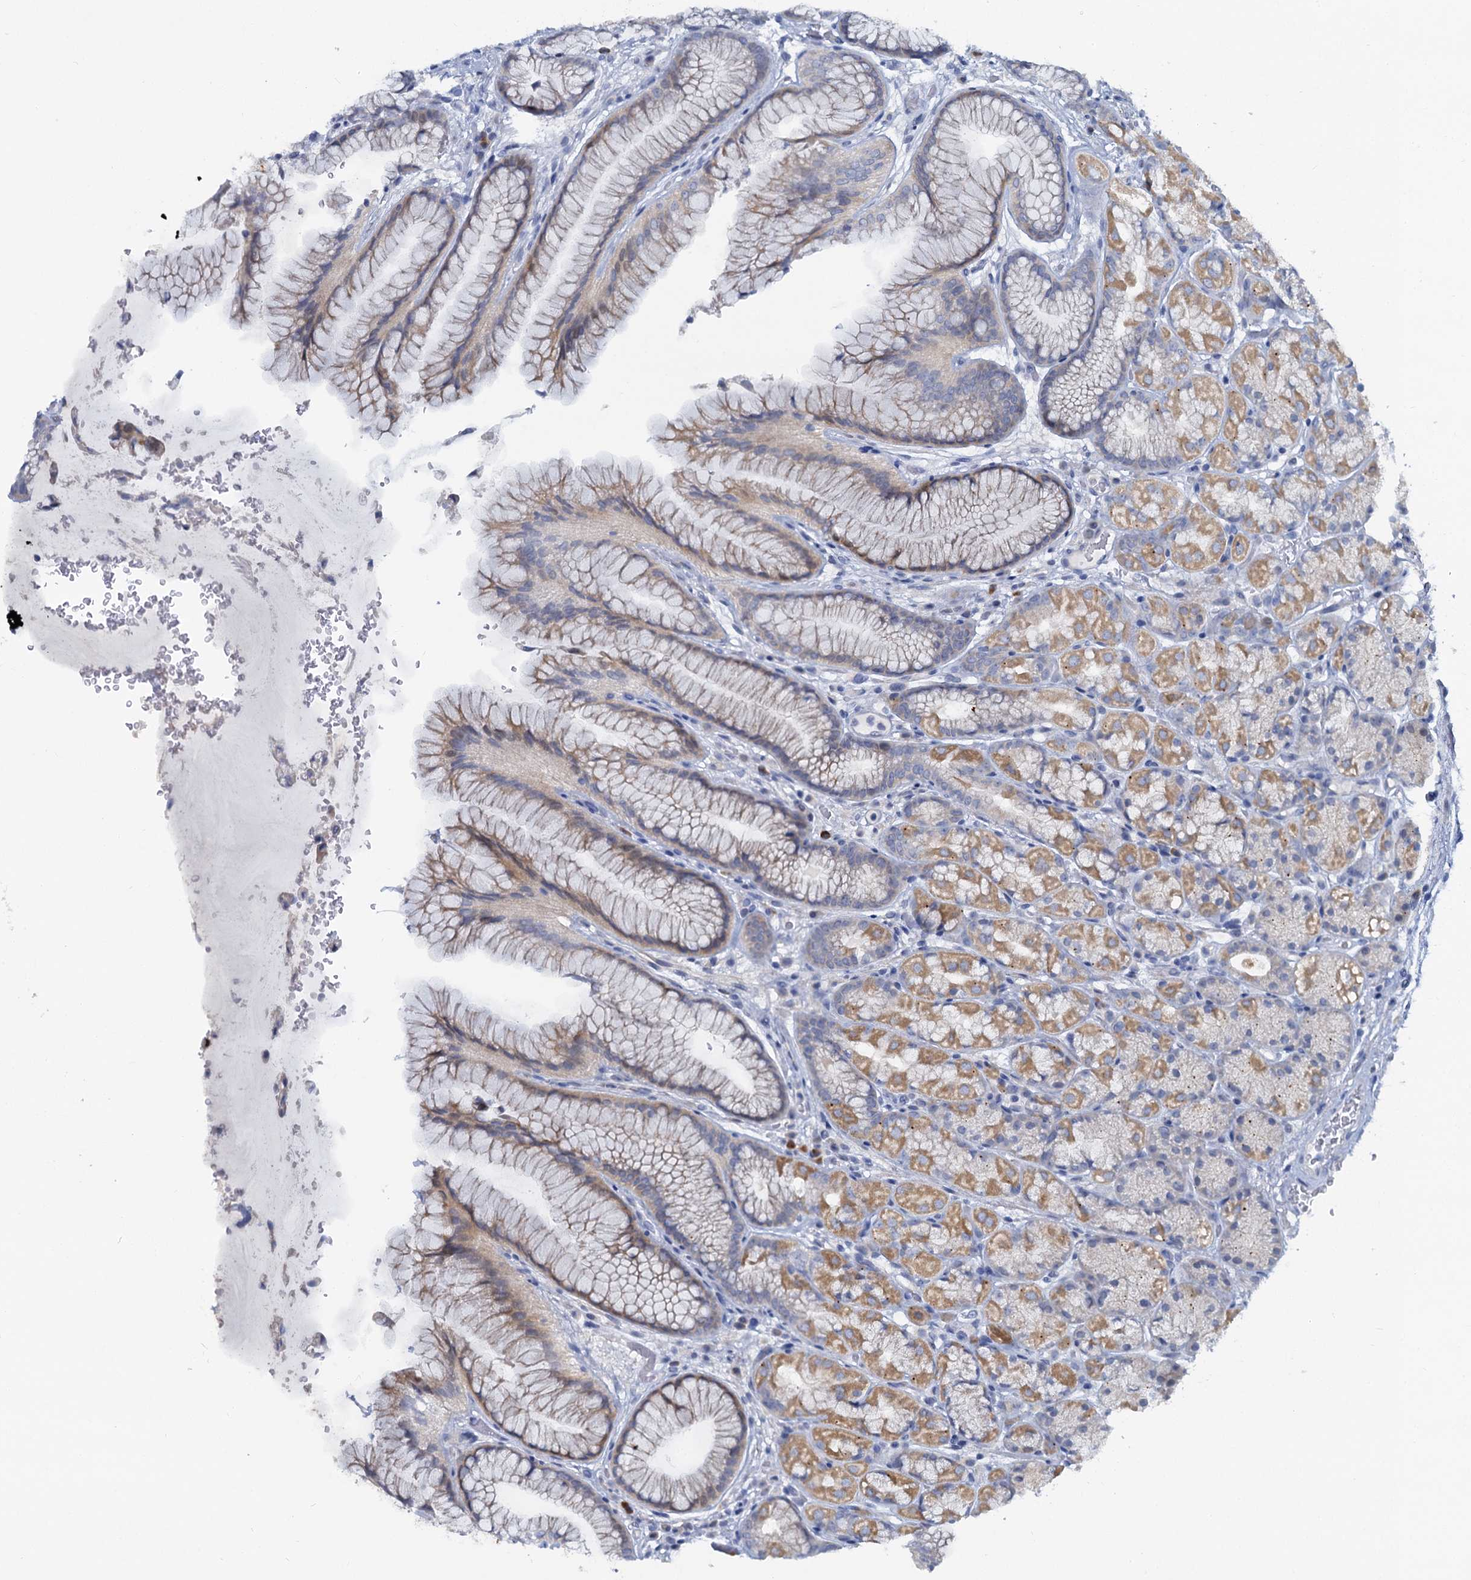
{"staining": {"intensity": "moderate", "quantity": "25%-75%", "location": "cytoplasmic/membranous"}, "tissue": "stomach", "cell_type": "Glandular cells", "image_type": "normal", "snomed": [{"axis": "morphology", "description": "Normal tissue, NOS"}, {"axis": "topography", "description": "Stomach"}], "caption": "Human stomach stained for a protein (brown) demonstrates moderate cytoplasmic/membranous positive staining in about 25%-75% of glandular cells.", "gene": "ACRBP", "patient": {"sex": "male", "age": 63}}